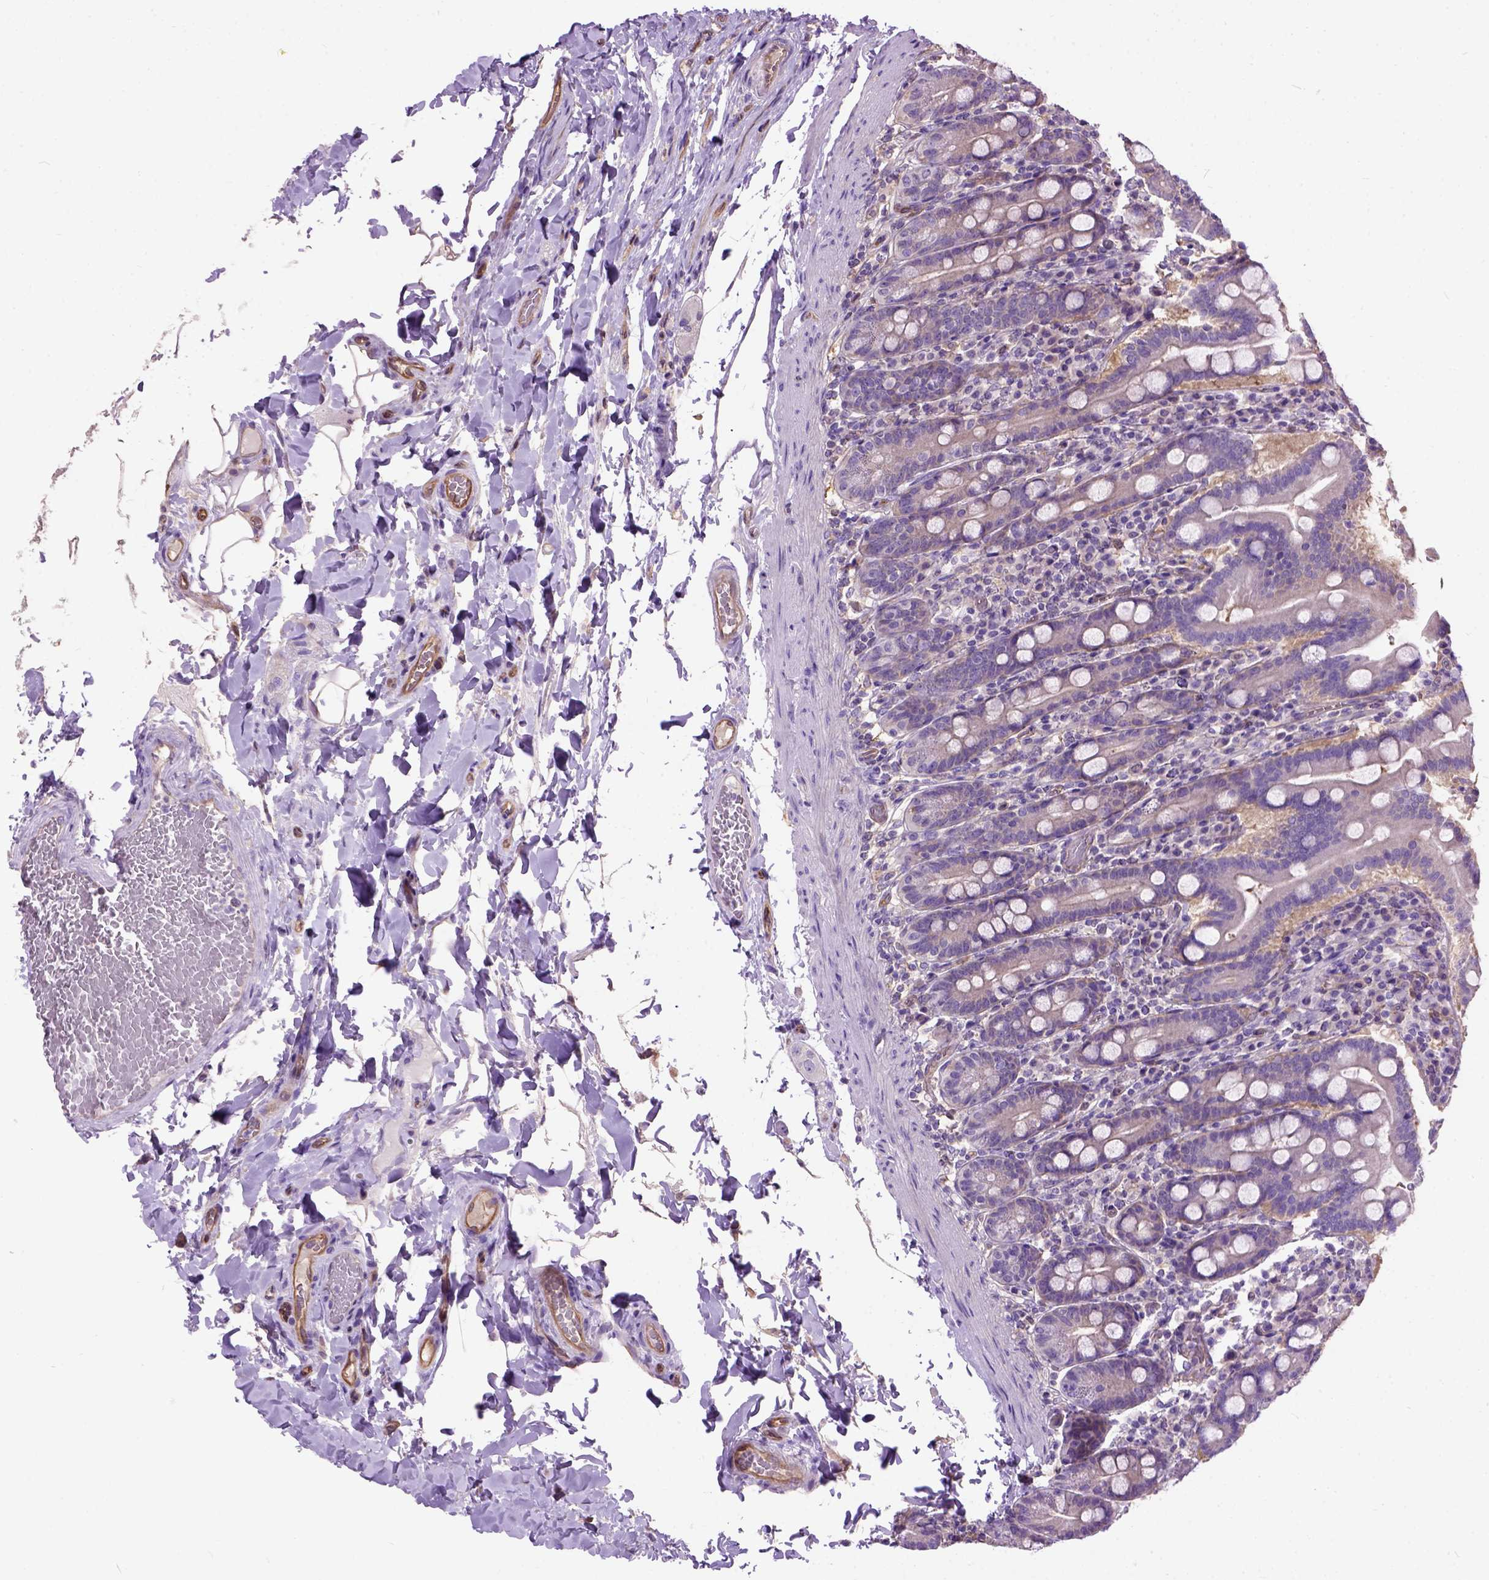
{"staining": {"intensity": "negative", "quantity": "none", "location": "none"}, "tissue": "small intestine", "cell_type": "Glandular cells", "image_type": "normal", "snomed": [{"axis": "morphology", "description": "Normal tissue, NOS"}, {"axis": "topography", "description": "Small intestine"}], "caption": "IHC of unremarkable human small intestine exhibits no positivity in glandular cells. (Immunohistochemistry (ihc), brightfield microscopy, high magnification).", "gene": "SEMA4F", "patient": {"sex": "male", "age": 26}}